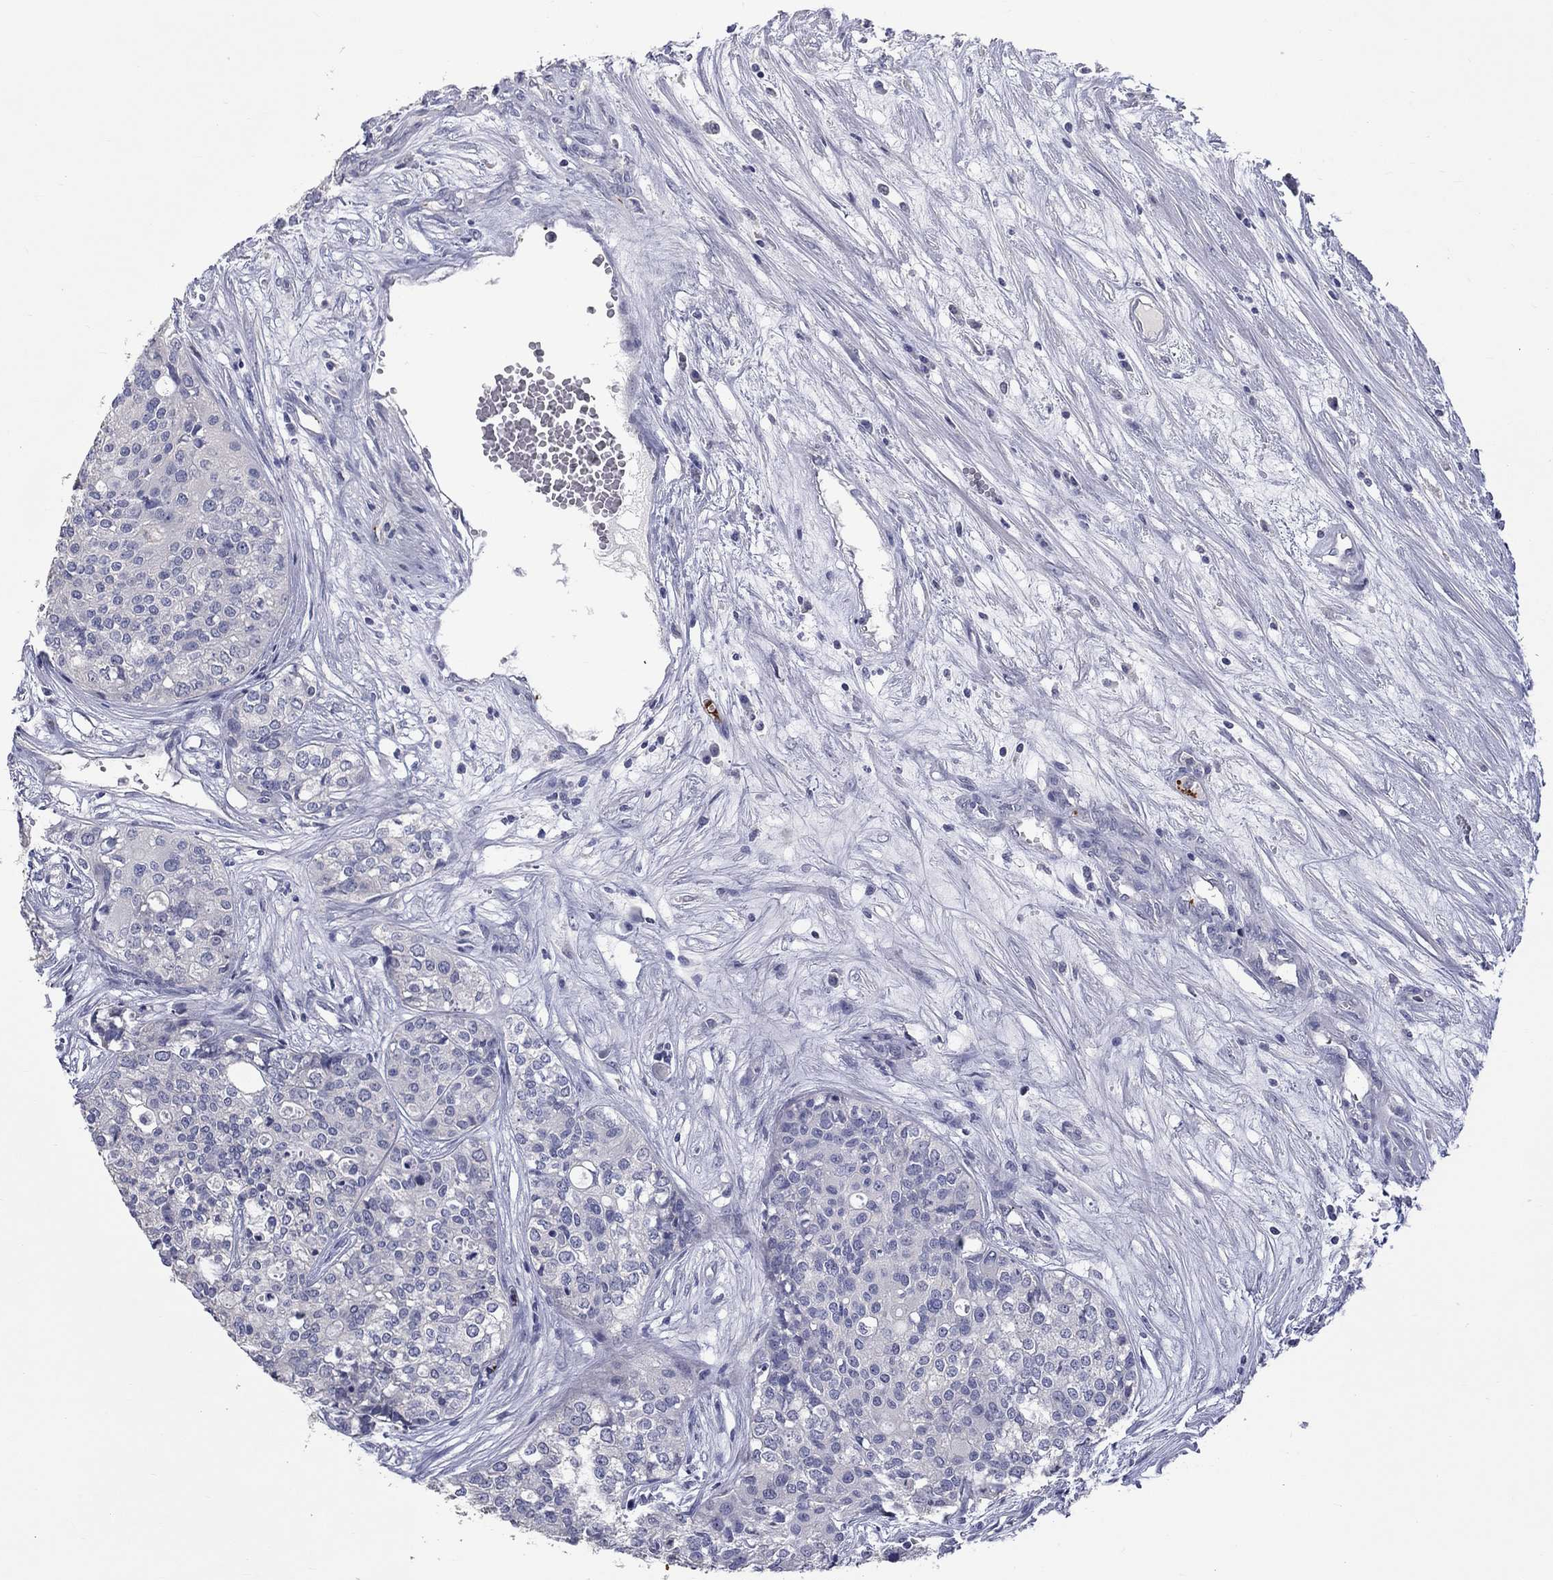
{"staining": {"intensity": "negative", "quantity": "none", "location": "none"}, "tissue": "carcinoid", "cell_type": "Tumor cells", "image_type": "cancer", "snomed": [{"axis": "morphology", "description": "Carcinoid, malignant, NOS"}, {"axis": "topography", "description": "Colon"}], "caption": "Tumor cells show no significant protein staining in carcinoid (malignant).", "gene": "PLEK", "patient": {"sex": "male", "age": 81}}